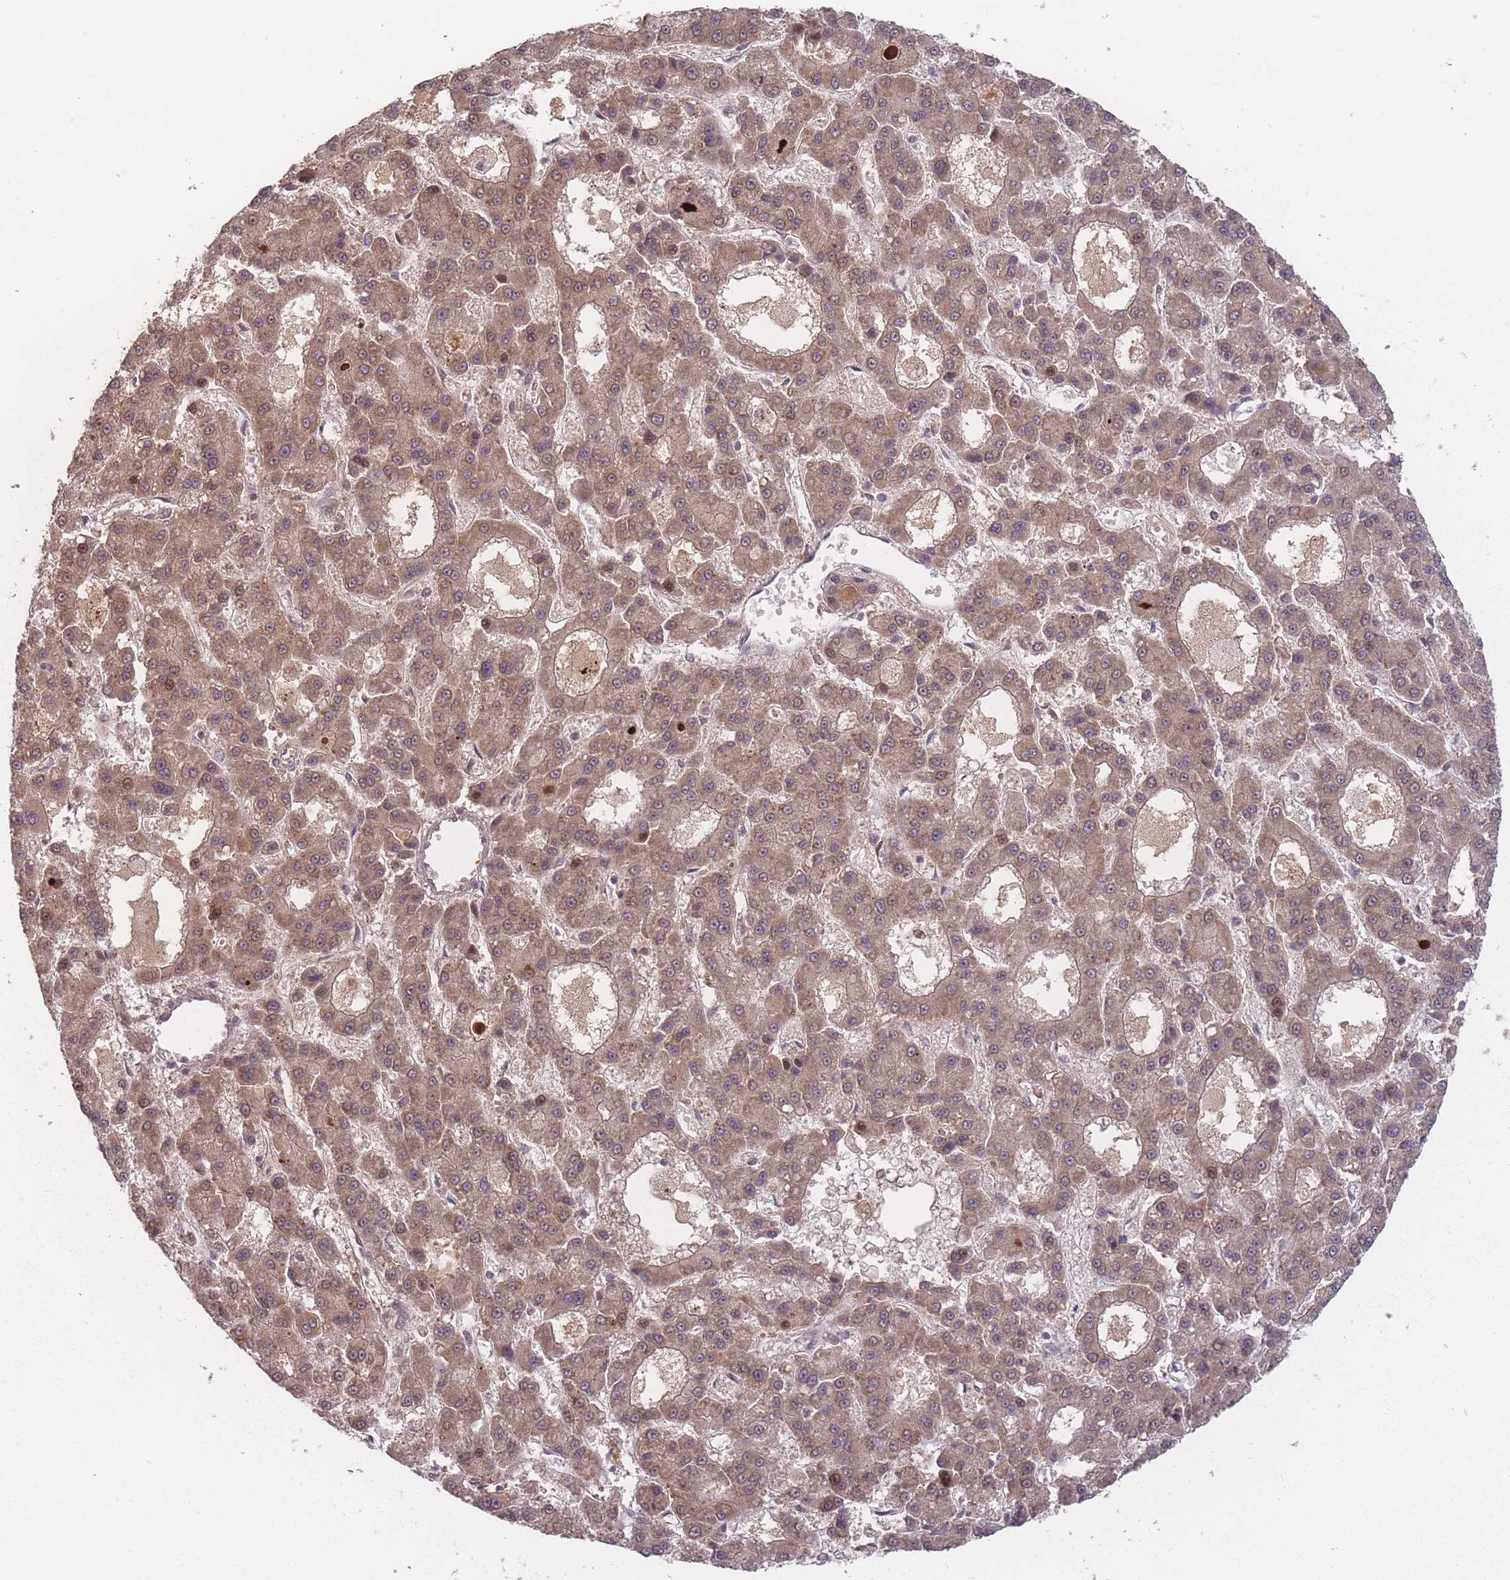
{"staining": {"intensity": "moderate", "quantity": ">75%", "location": "cytoplasmic/membranous"}, "tissue": "liver cancer", "cell_type": "Tumor cells", "image_type": "cancer", "snomed": [{"axis": "morphology", "description": "Carcinoma, Hepatocellular, NOS"}, {"axis": "topography", "description": "Liver"}], "caption": "IHC image of neoplastic tissue: liver hepatocellular carcinoma stained using IHC exhibits medium levels of moderate protein expression localized specifically in the cytoplasmic/membranous of tumor cells, appearing as a cytoplasmic/membranous brown color.", "gene": "HAGH", "patient": {"sex": "male", "age": 70}}